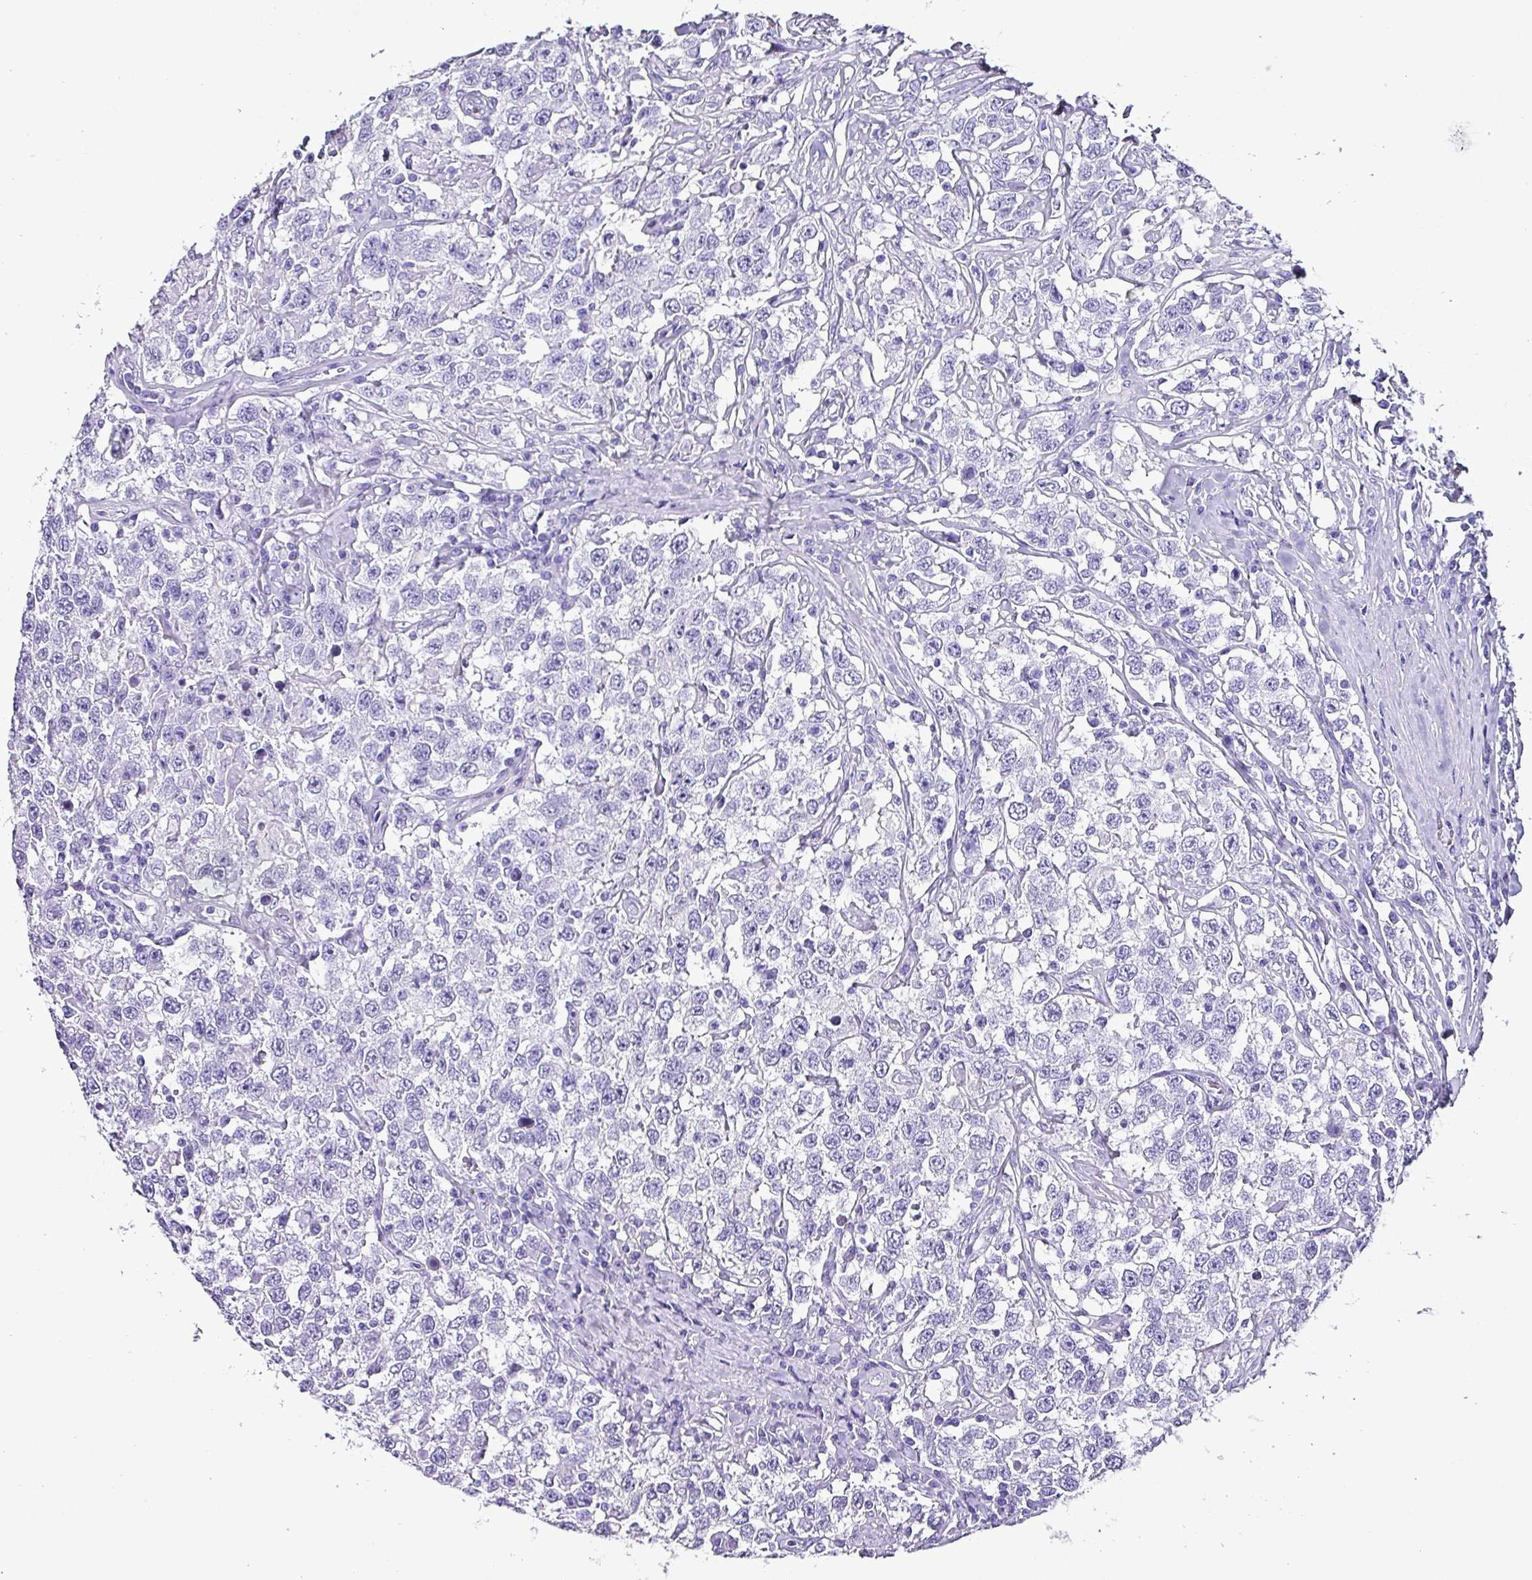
{"staining": {"intensity": "negative", "quantity": "none", "location": "none"}, "tissue": "testis cancer", "cell_type": "Tumor cells", "image_type": "cancer", "snomed": [{"axis": "morphology", "description": "Seminoma, NOS"}, {"axis": "topography", "description": "Testis"}], "caption": "This micrograph is of testis cancer (seminoma) stained with immunohistochemistry to label a protein in brown with the nuclei are counter-stained blue. There is no positivity in tumor cells.", "gene": "KRT6C", "patient": {"sex": "male", "age": 41}}